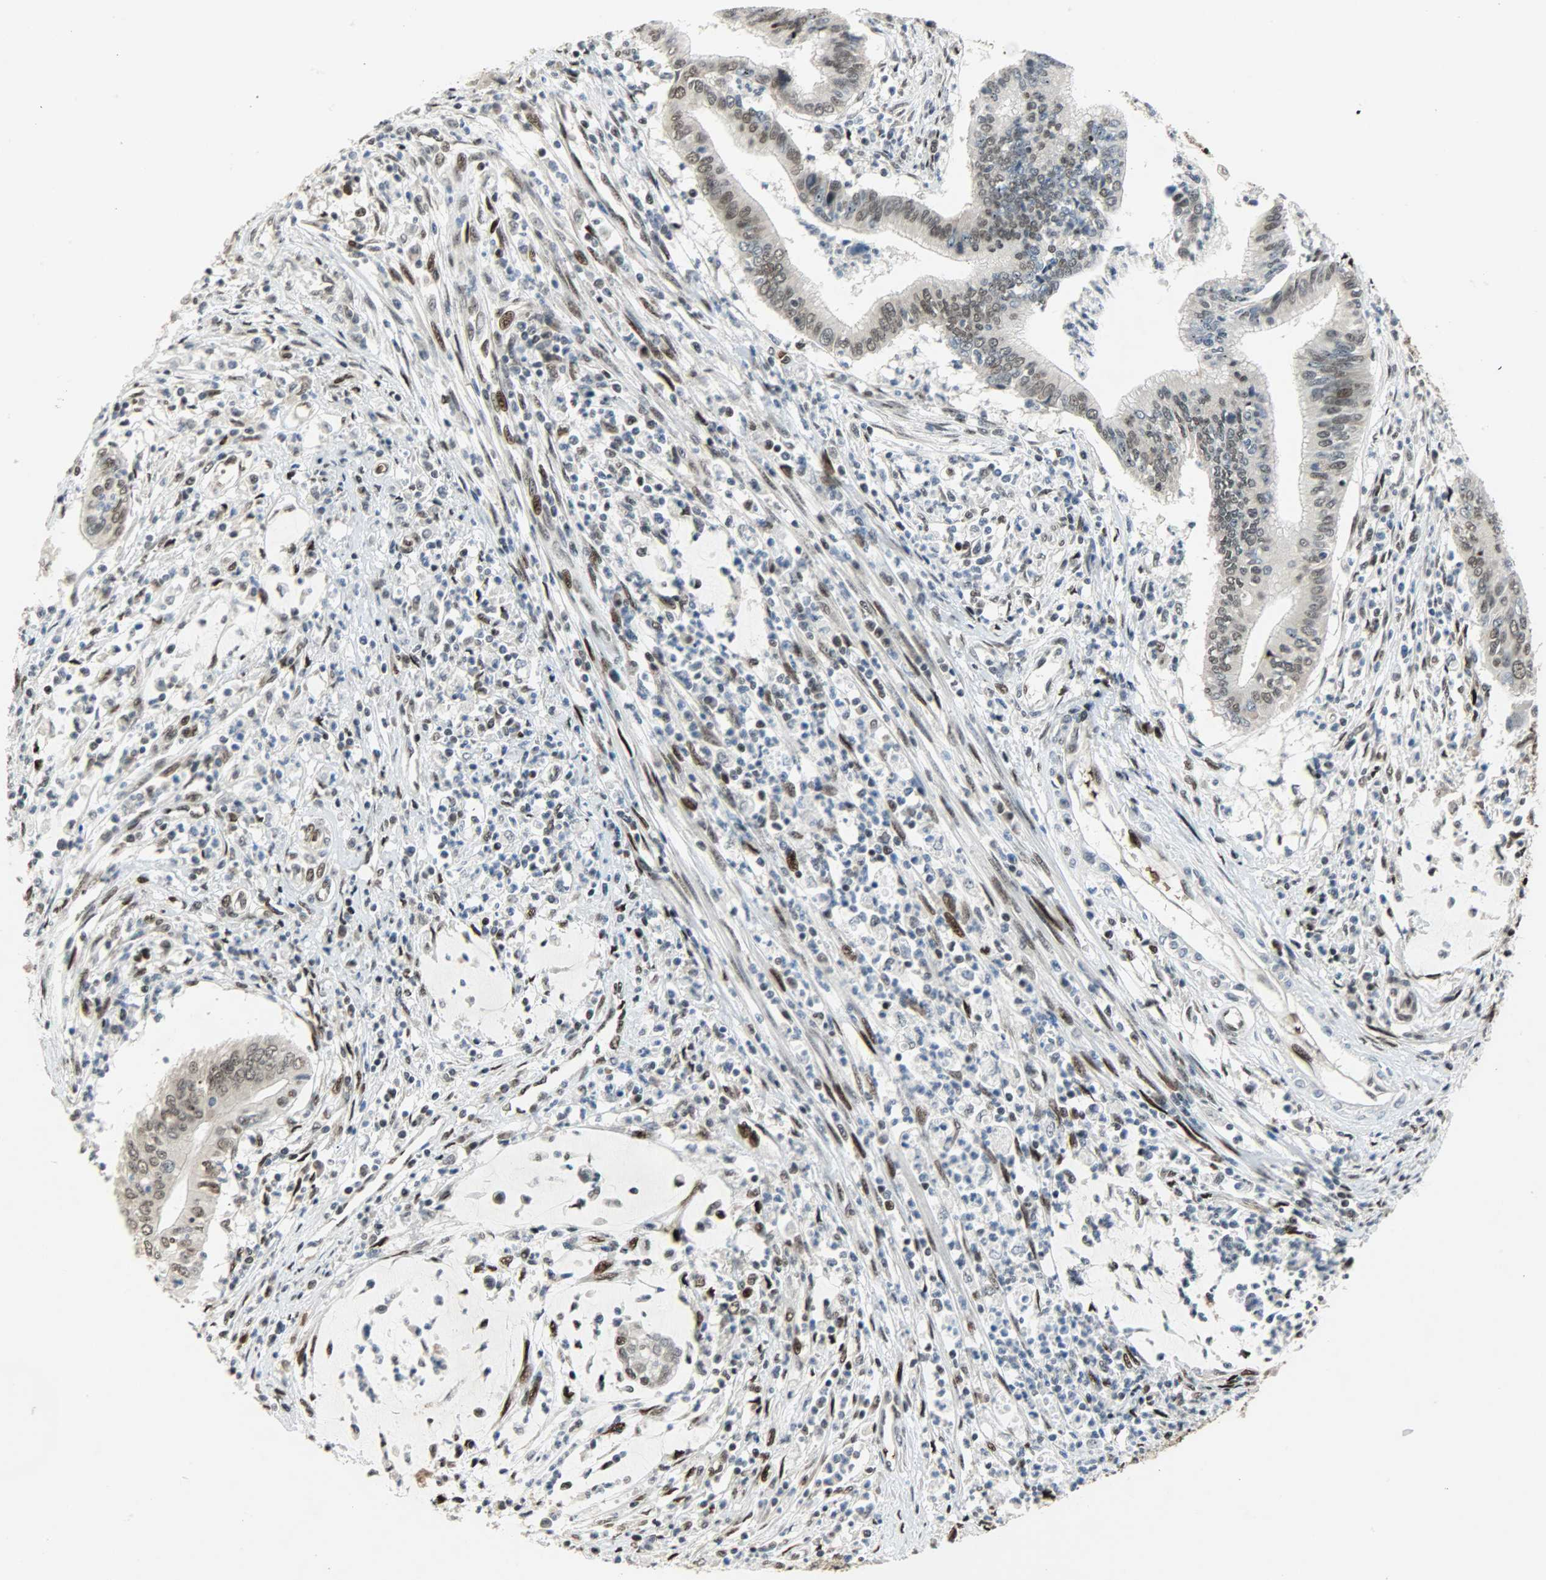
{"staining": {"intensity": "moderate", "quantity": ">75%", "location": "nuclear"}, "tissue": "cervical cancer", "cell_type": "Tumor cells", "image_type": "cancer", "snomed": [{"axis": "morphology", "description": "Adenocarcinoma, NOS"}, {"axis": "topography", "description": "Cervix"}], "caption": "Moderate nuclear expression for a protein is seen in approximately >75% of tumor cells of cervical cancer (adenocarcinoma) using IHC.", "gene": "SNAI1", "patient": {"sex": "female", "age": 36}}